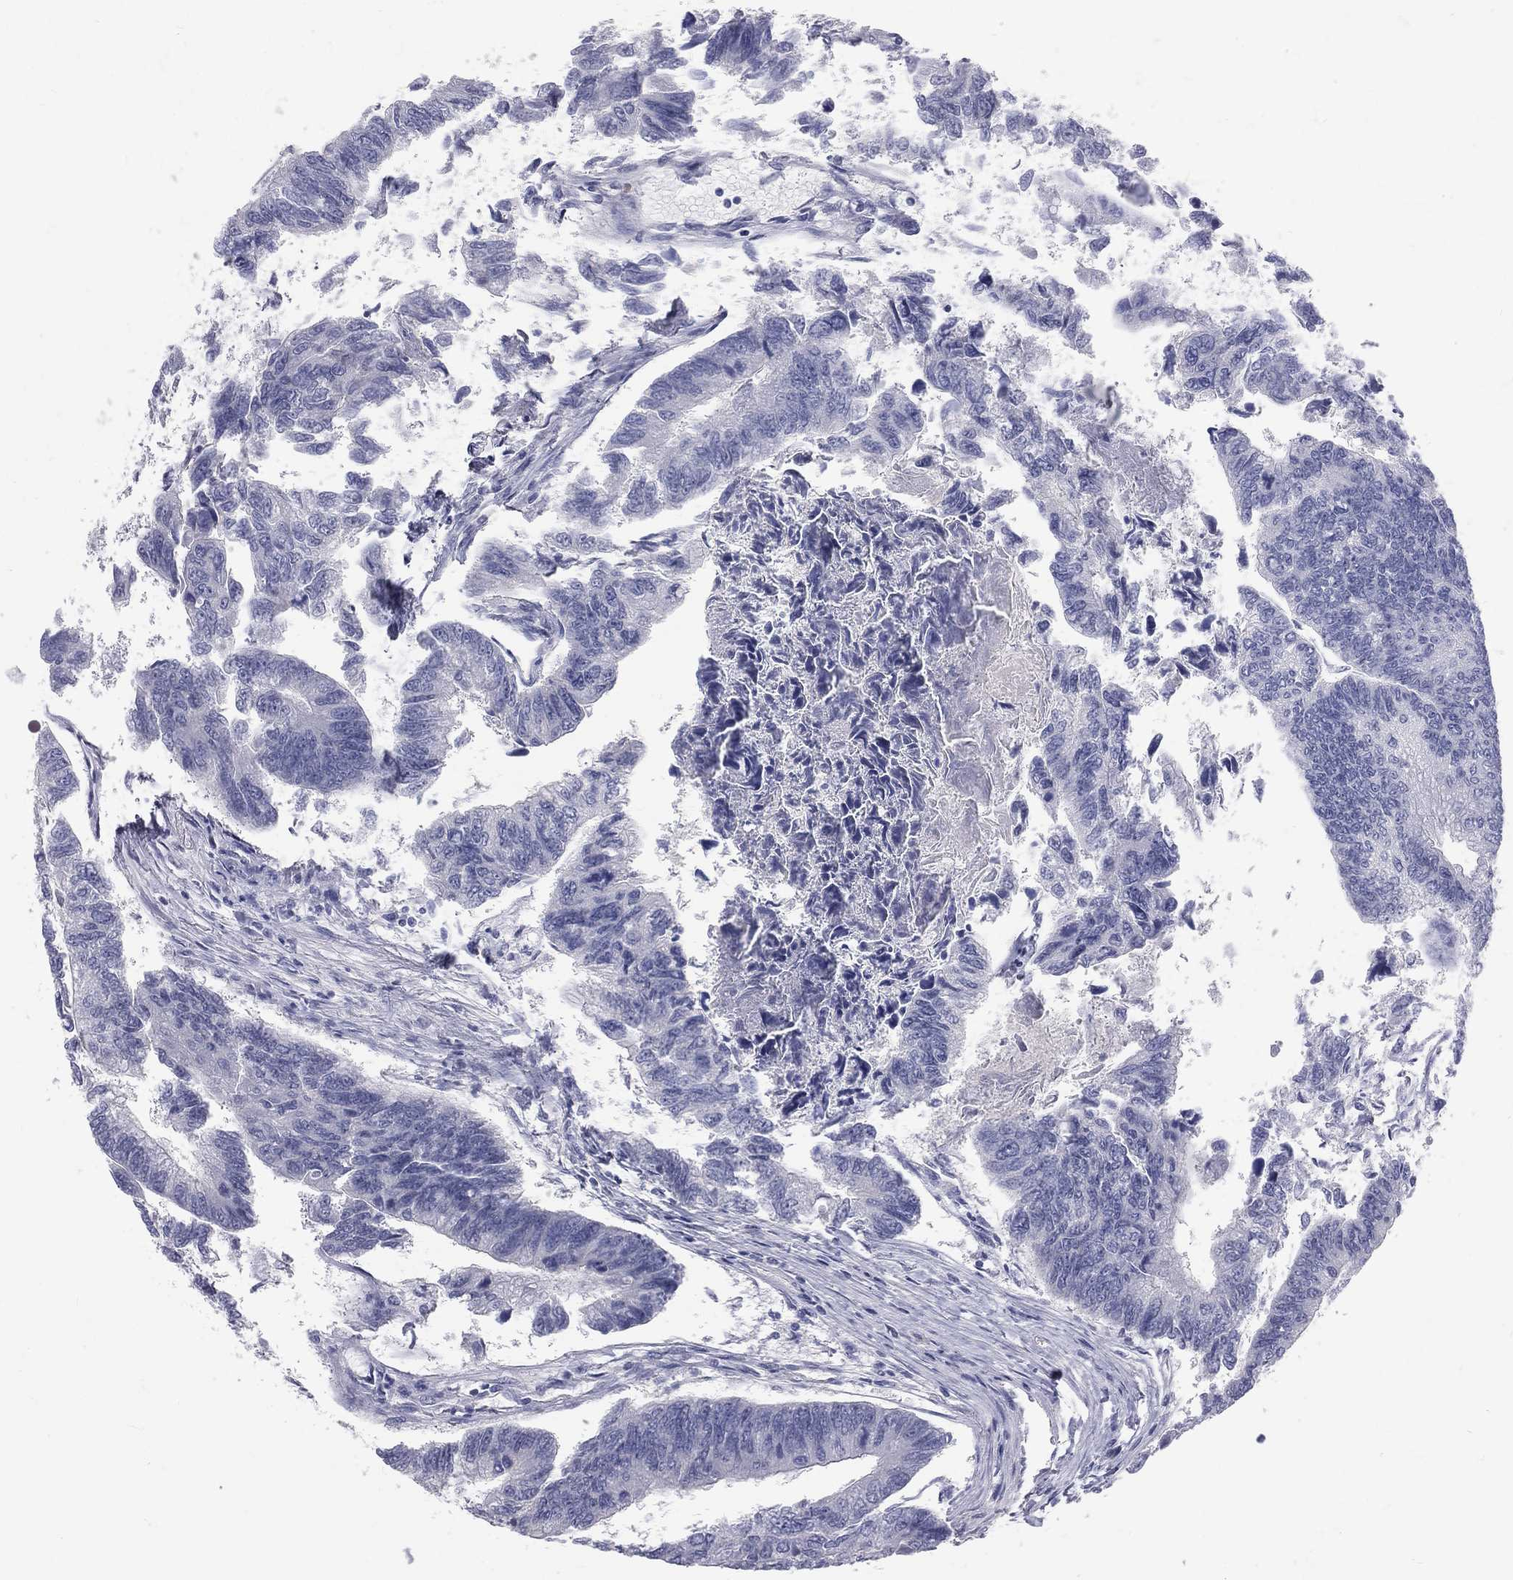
{"staining": {"intensity": "negative", "quantity": "none", "location": "none"}, "tissue": "colorectal cancer", "cell_type": "Tumor cells", "image_type": "cancer", "snomed": [{"axis": "morphology", "description": "Adenocarcinoma, NOS"}, {"axis": "topography", "description": "Colon"}], "caption": "There is no significant staining in tumor cells of adenocarcinoma (colorectal). (Stains: DAB (3,3'-diaminobenzidine) immunohistochemistry with hematoxylin counter stain, Microscopy: brightfield microscopy at high magnification).", "gene": "TFPI2", "patient": {"sex": "female", "age": 65}}